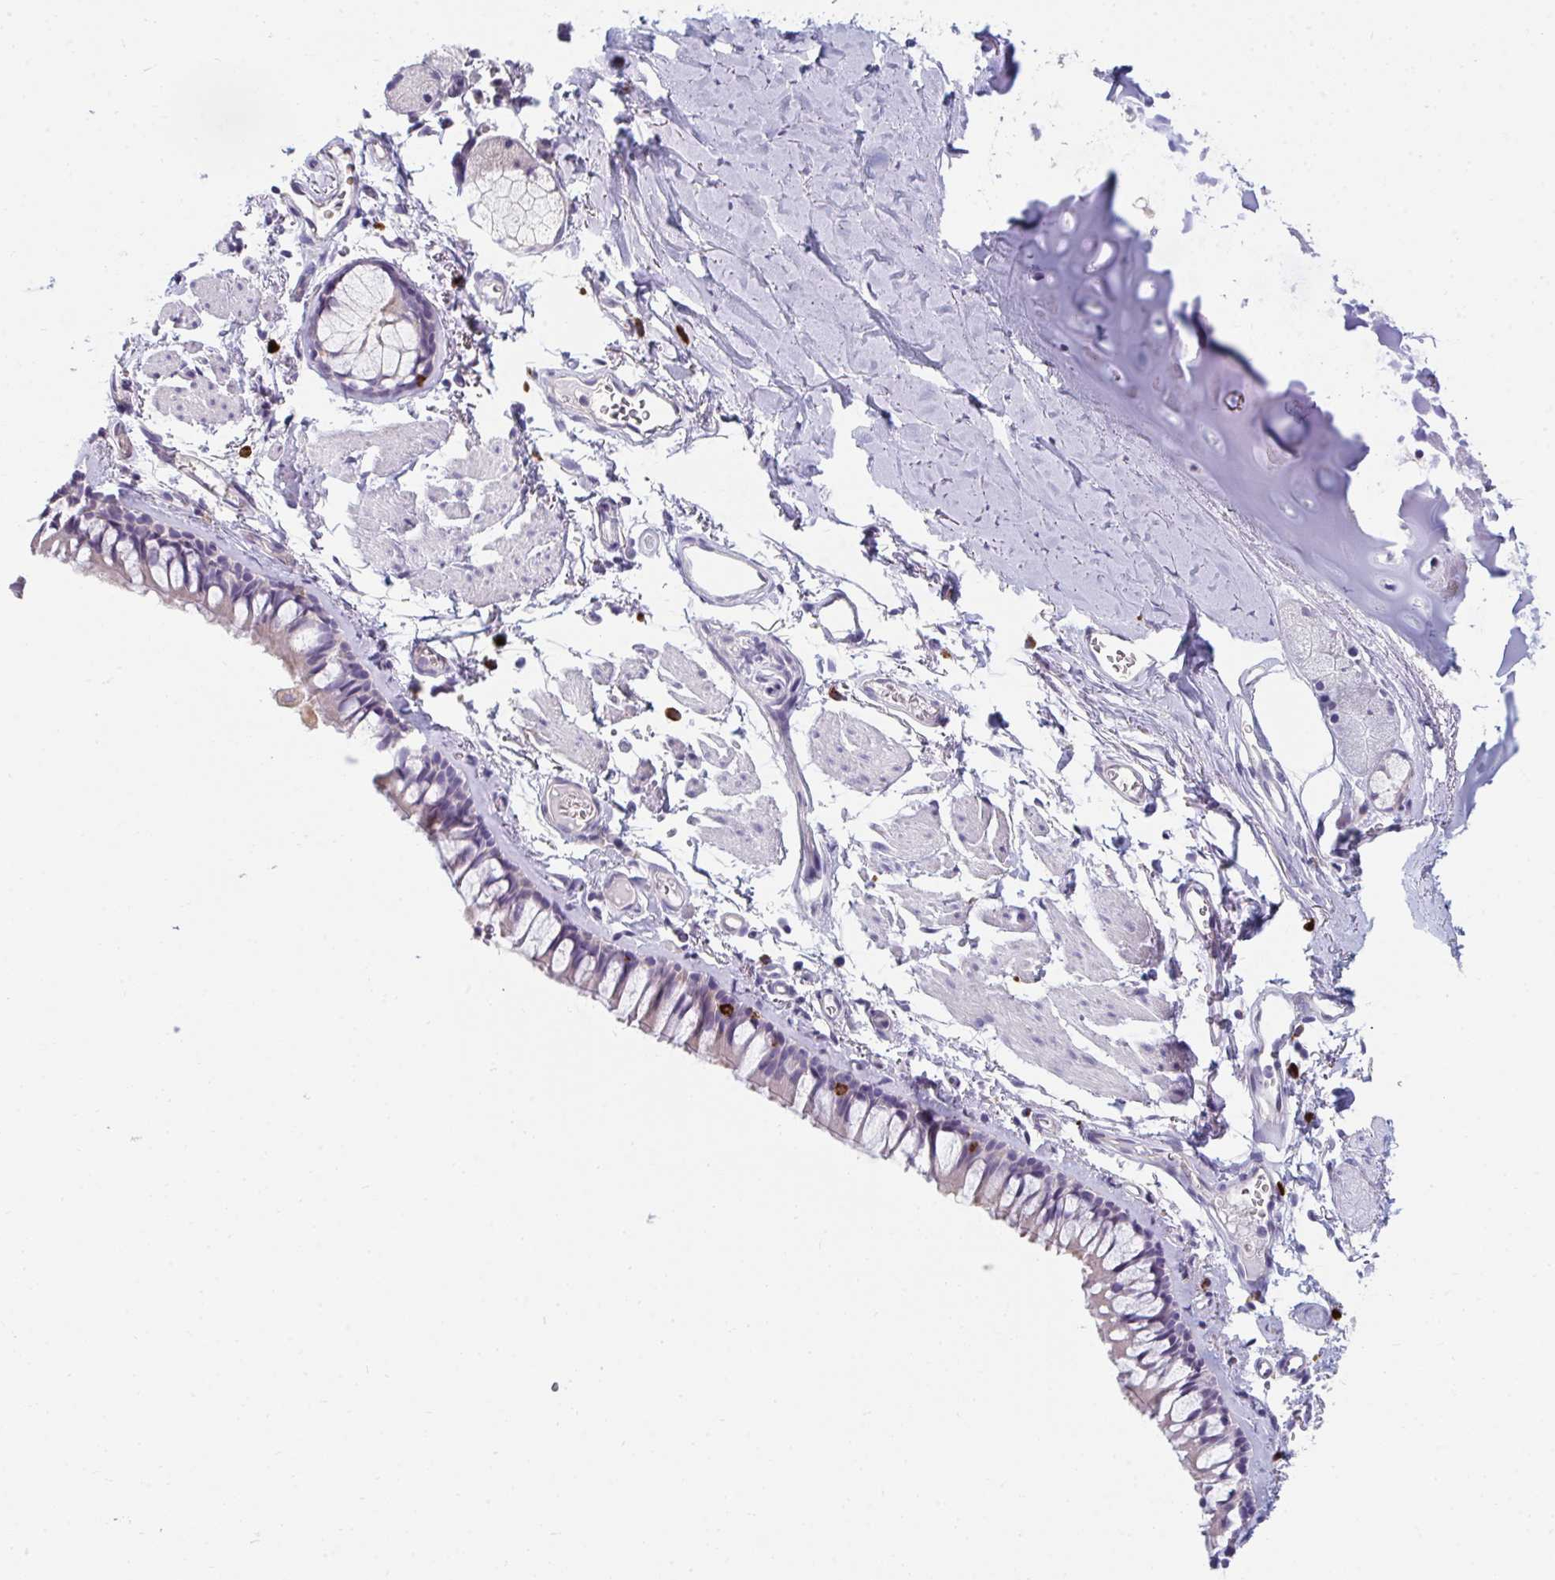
{"staining": {"intensity": "negative", "quantity": "none", "location": "none"}, "tissue": "bronchus", "cell_type": "Respiratory epithelial cells", "image_type": "normal", "snomed": [{"axis": "morphology", "description": "Normal tissue, NOS"}, {"axis": "topography", "description": "Cartilage tissue"}, {"axis": "topography", "description": "Bronchus"}], "caption": "An immunohistochemistry (IHC) image of normal bronchus is shown. There is no staining in respiratory epithelial cells of bronchus.", "gene": "EIF1AD", "patient": {"sex": "female", "age": 79}}